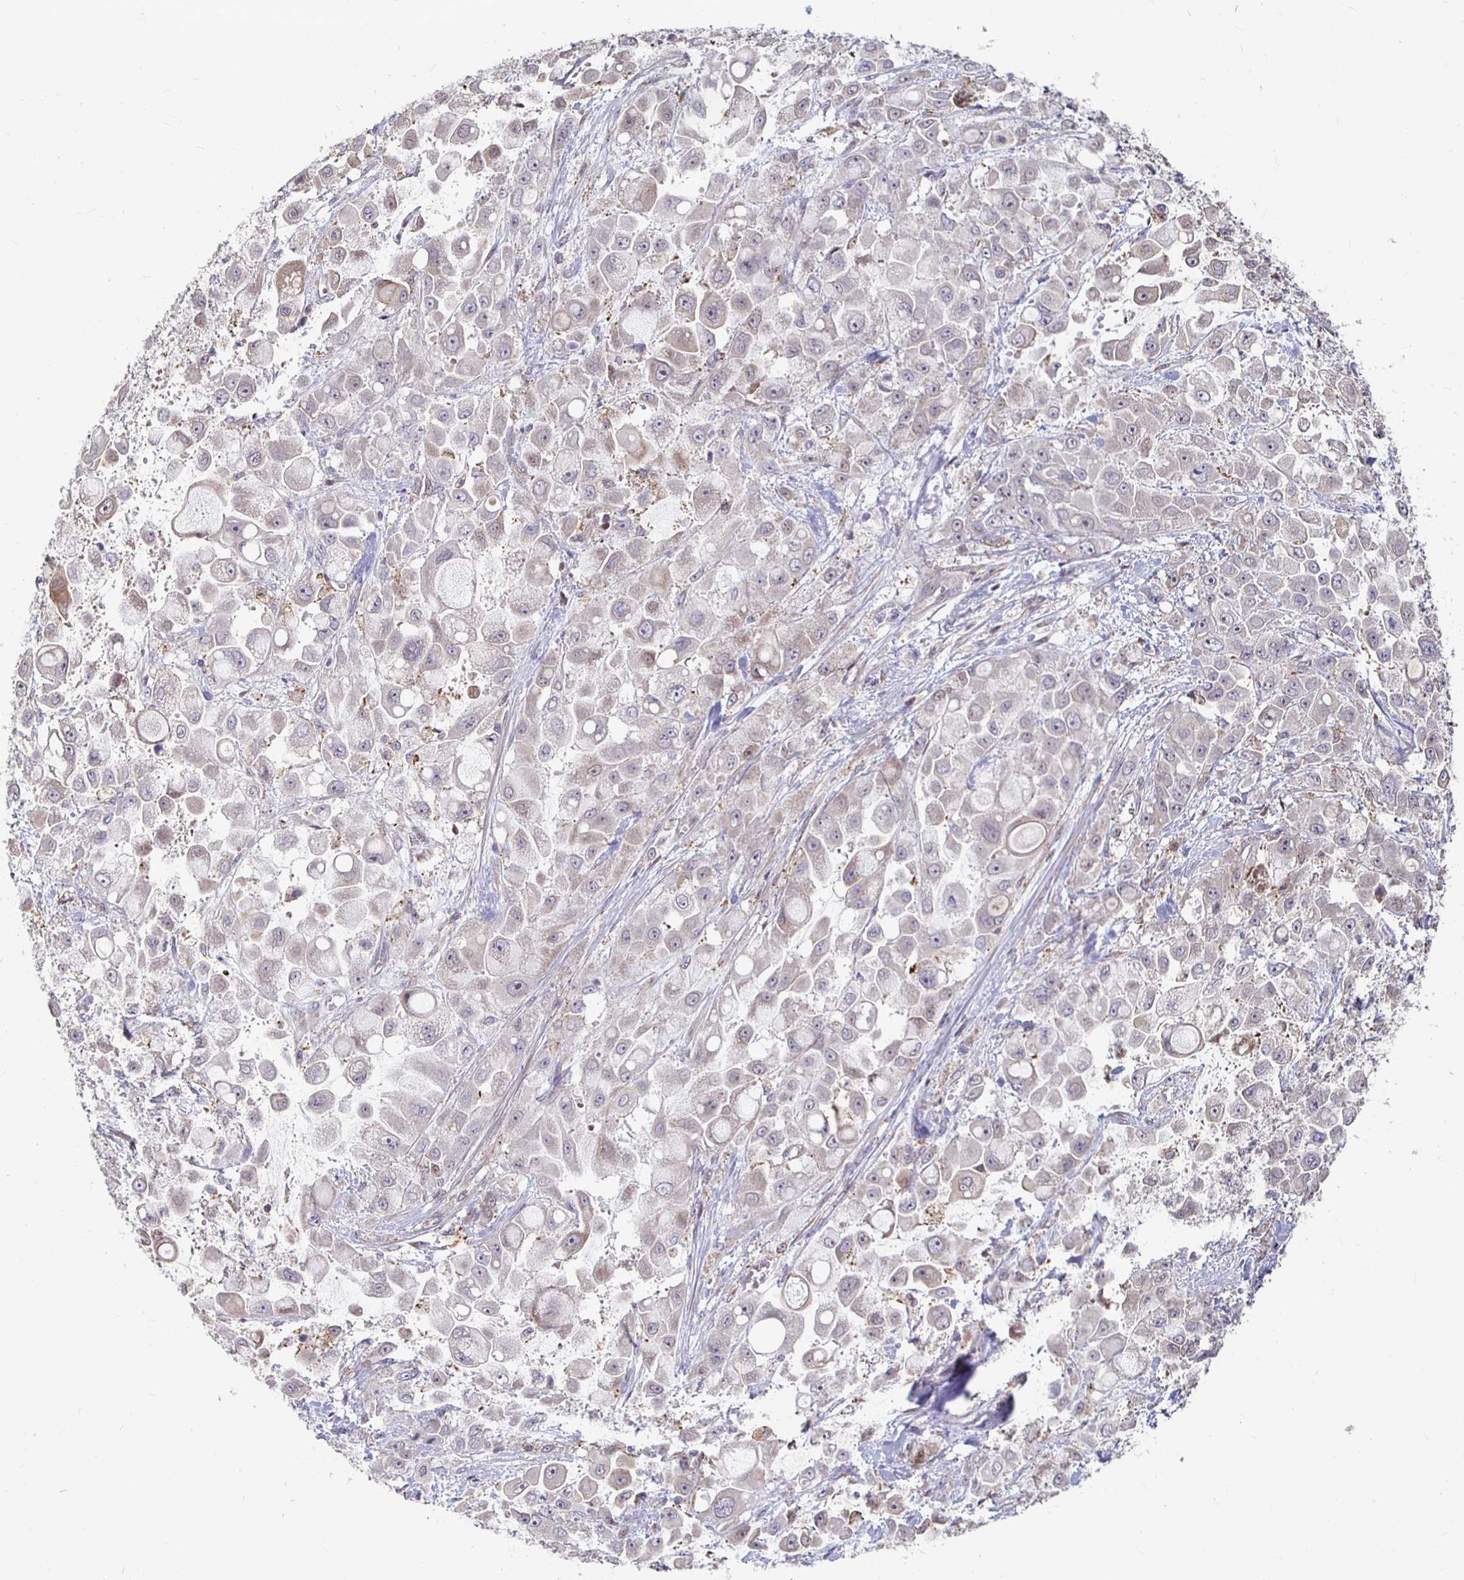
{"staining": {"intensity": "weak", "quantity": "<25%", "location": "cytoplasmic/membranous"}, "tissue": "stomach cancer", "cell_type": "Tumor cells", "image_type": "cancer", "snomed": [{"axis": "morphology", "description": "Adenocarcinoma, NOS"}, {"axis": "topography", "description": "Stomach"}], "caption": "An IHC micrograph of adenocarcinoma (stomach) is shown. There is no staining in tumor cells of adenocarcinoma (stomach). Nuclei are stained in blue.", "gene": "CAPN11", "patient": {"sex": "female", "age": 76}}